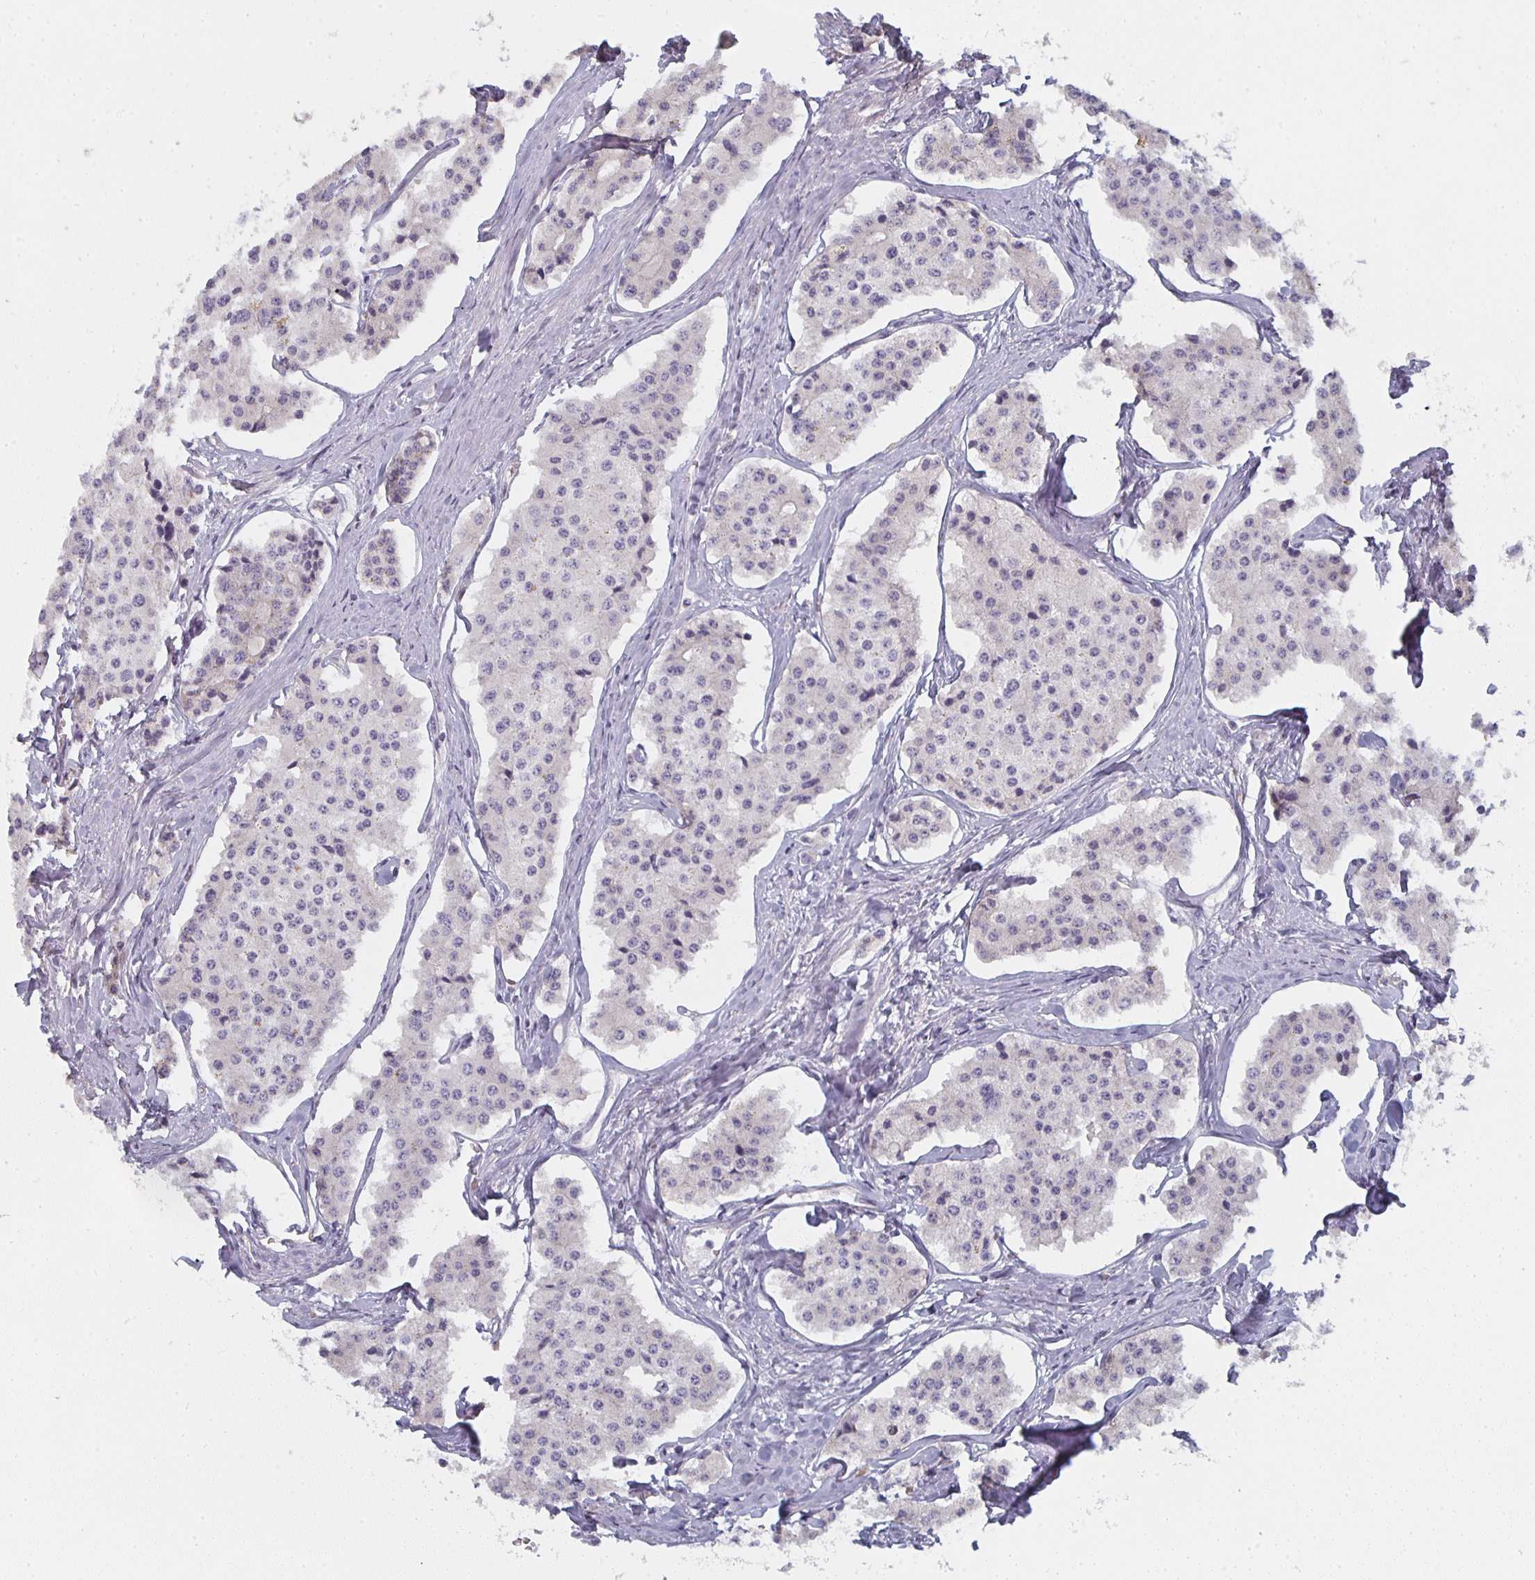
{"staining": {"intensity": "negative", "quantity": "none", "location": "none"}, "tissue": "carcinoid", "cell_type": "Tumor cells", "image_type": "cancer", "snomed": [{"axis": "morphology", "description": "Carcinoid, malignant, NOS"}, {"axis": "topography", "description": "Small intestine"}], "caption": "This is an IHC image of human carcinoid. There is no expression in tumor cells.", "gene": "CTHRC1", "patient": {"sex": "female", "age": 65}}